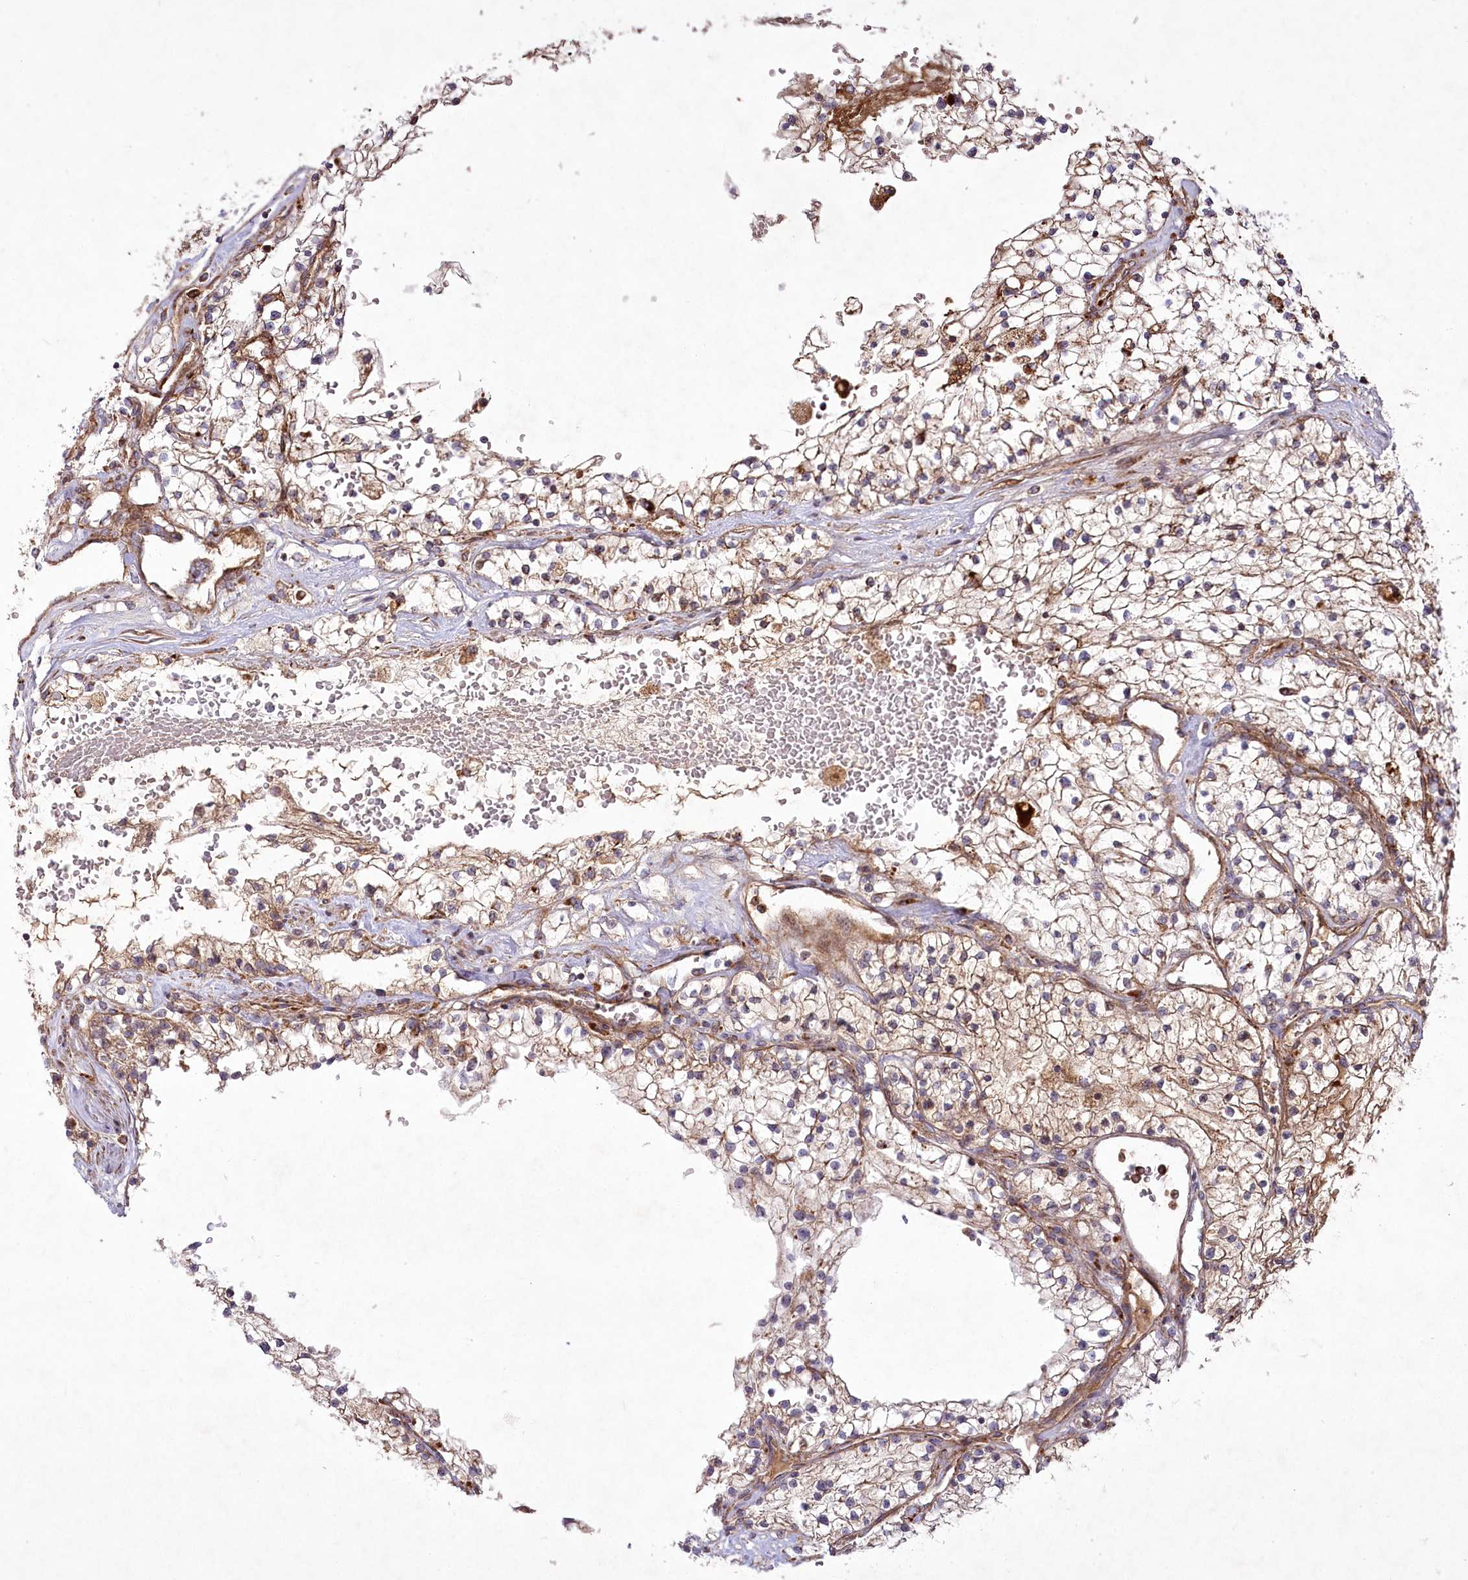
{"staining": {"intensity": "moderate", "quantity": ">75%", "location": "cytoplasmic/membranous"}, "tissue": "renal cancer", "cell_type": "Tumor cells", "image_type": "cancer", "snomed": [{"axis": "morphology", "description": "Normal tissue, NOS"}, {"axis": "morphology", "description": "Adenocarcinoma, NOS"}, {"axis": "topography", "description": "Kidney"}], "caption": "Adenocarcinoma (renal) was stained to show a protein in brown. There is medium levels of moderate cytoplasmic/membranous positivity in approximately >75% of tumor cells. The staining is performed using DAB brown chromogen to label protein expression. The nuclei are counter-stained blue using hematoxylin.", "gene": "PSTK", "patient": {"sex": "male", "age": 68}}